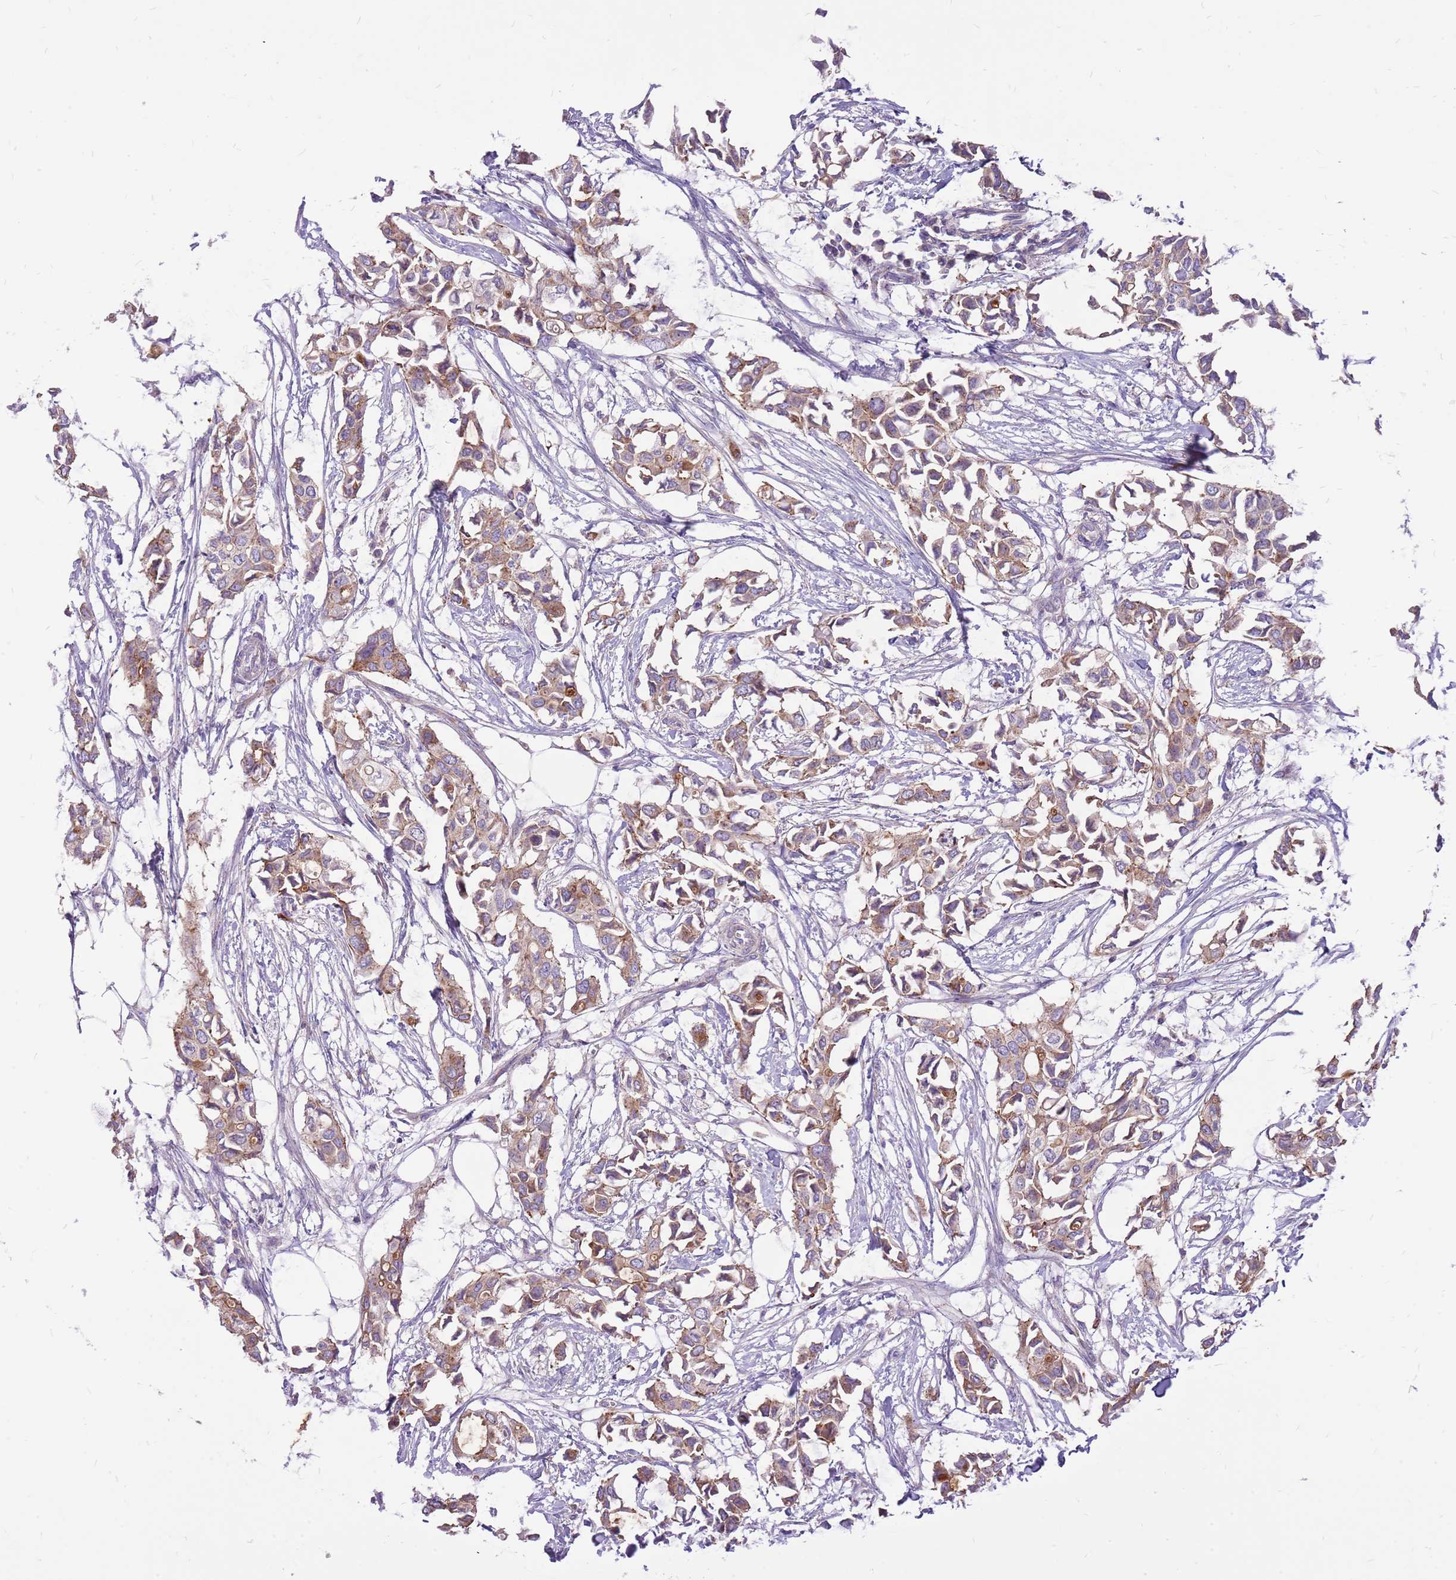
{"staining": {"intensity": "weak", "quantity": ">75%", "location": "cytoplasmic/membranous"}, "tissue": "breast cancer", "cell_type": "Tumor cells", "image_type": "cancer", "snomed": [{"axis": "morphology", "description": "Duct carcinoma"}, {"axis": "topography", "description": "Breast"}], "caption": "Immunohistochemical staining of intraductal carcinoma (breast) shows low levels of weak cytoplasmic/membranous staining in approximately >75% of tumor cells.", "gene": "WDR90", "patient": {"sex": "female", "age": 41}}